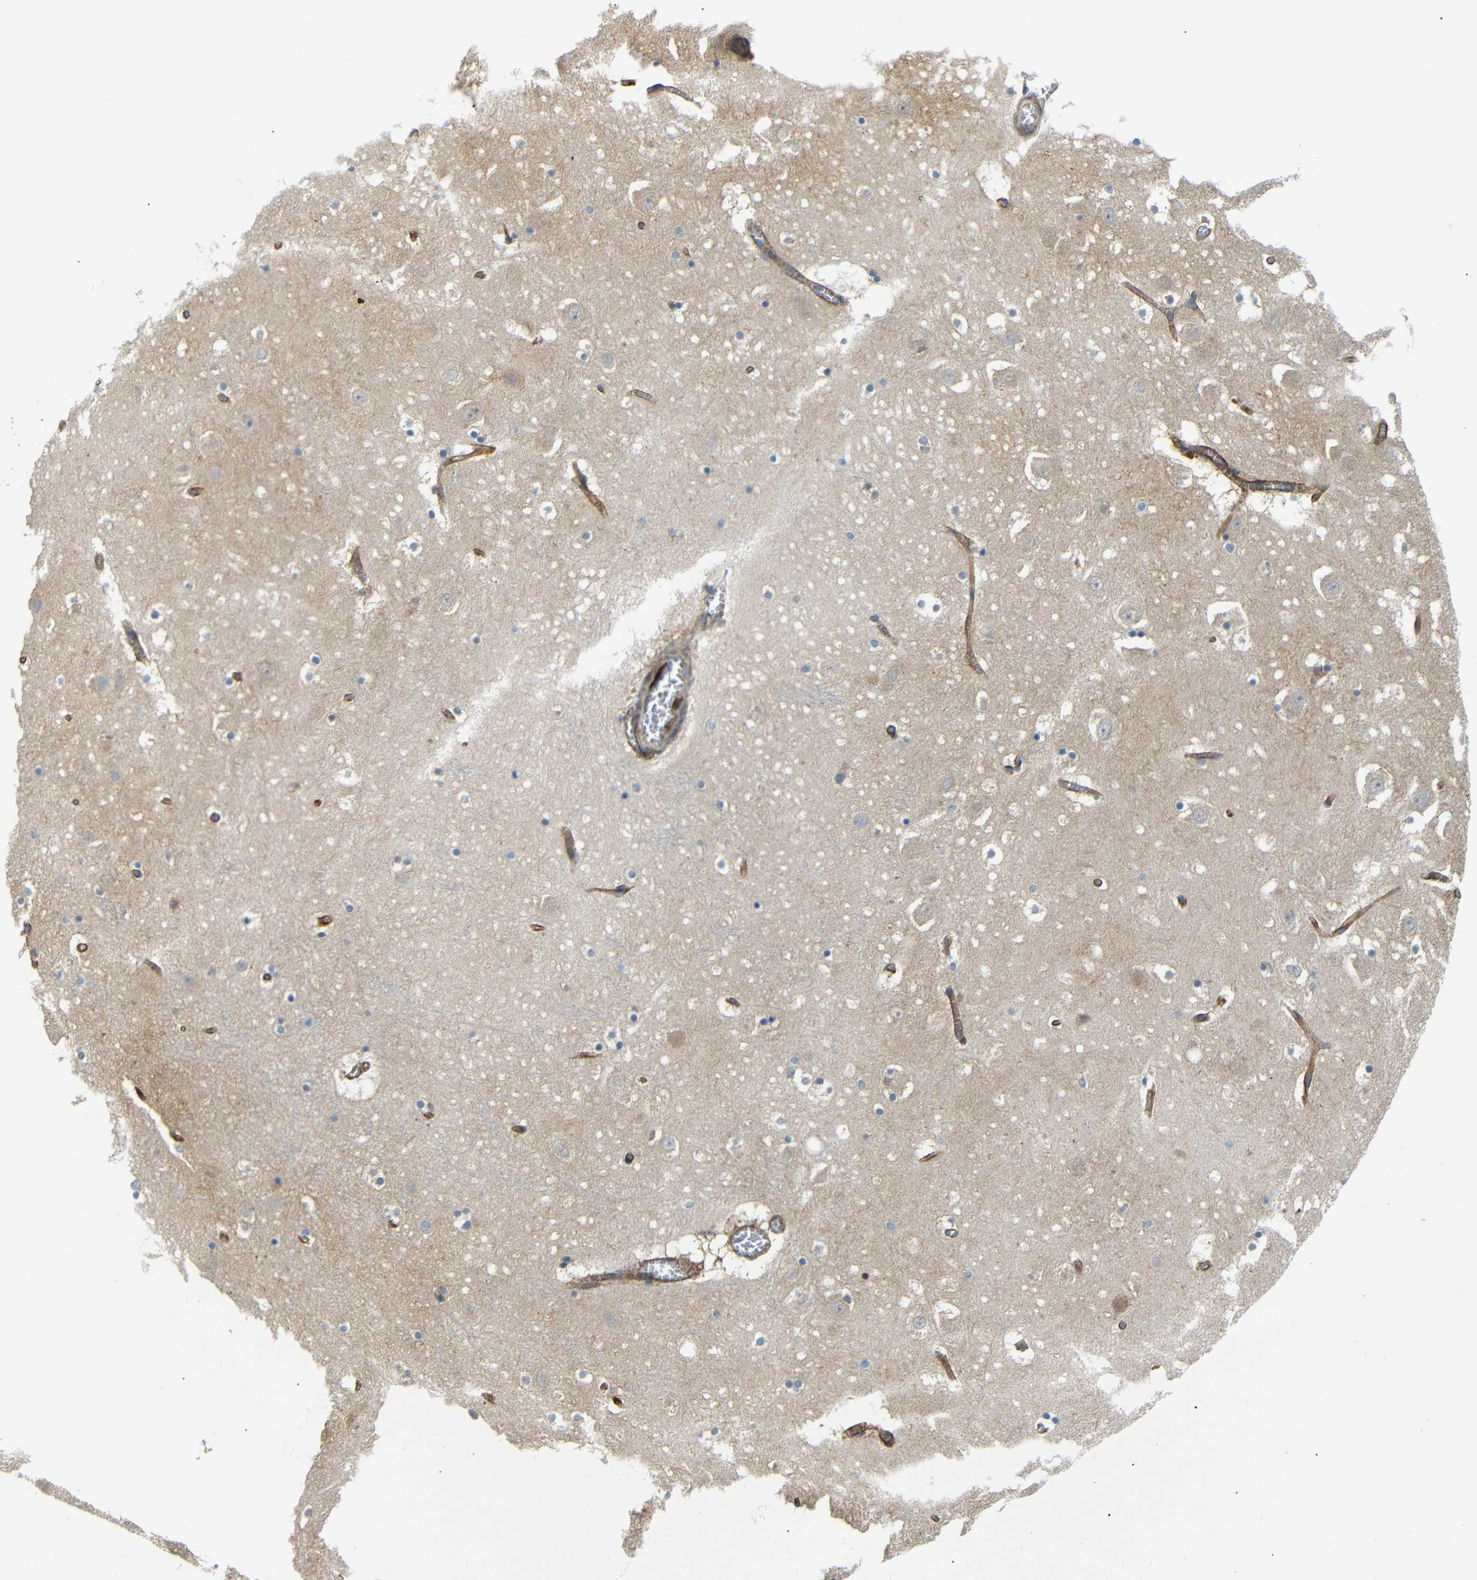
{"staining": {"intensity": "negative", "quantity": "none", "location": "none"}, "tissue": "hippocampus", "cell_type": "Glial cells", "image_type": "normal", "snomed": [{"axis": "morphology", "description": "Normal tissue, NOS"}, {"axis": "topography", "description": "Hippocampus"}], "caption": "IHC photomicrograph of normal hippocampus: human hippocampus stained with DAB (3,3'-diaminobenzidine) reveals no significant protein expression in glial cells. The staining is performed using DAB (3,3'-diaminobenzidine) brown chromogen with nuclei counter-stained in using hematoxylin.", "gene": "MYO1B", "patient": {"sex": "male", "age": 45}}